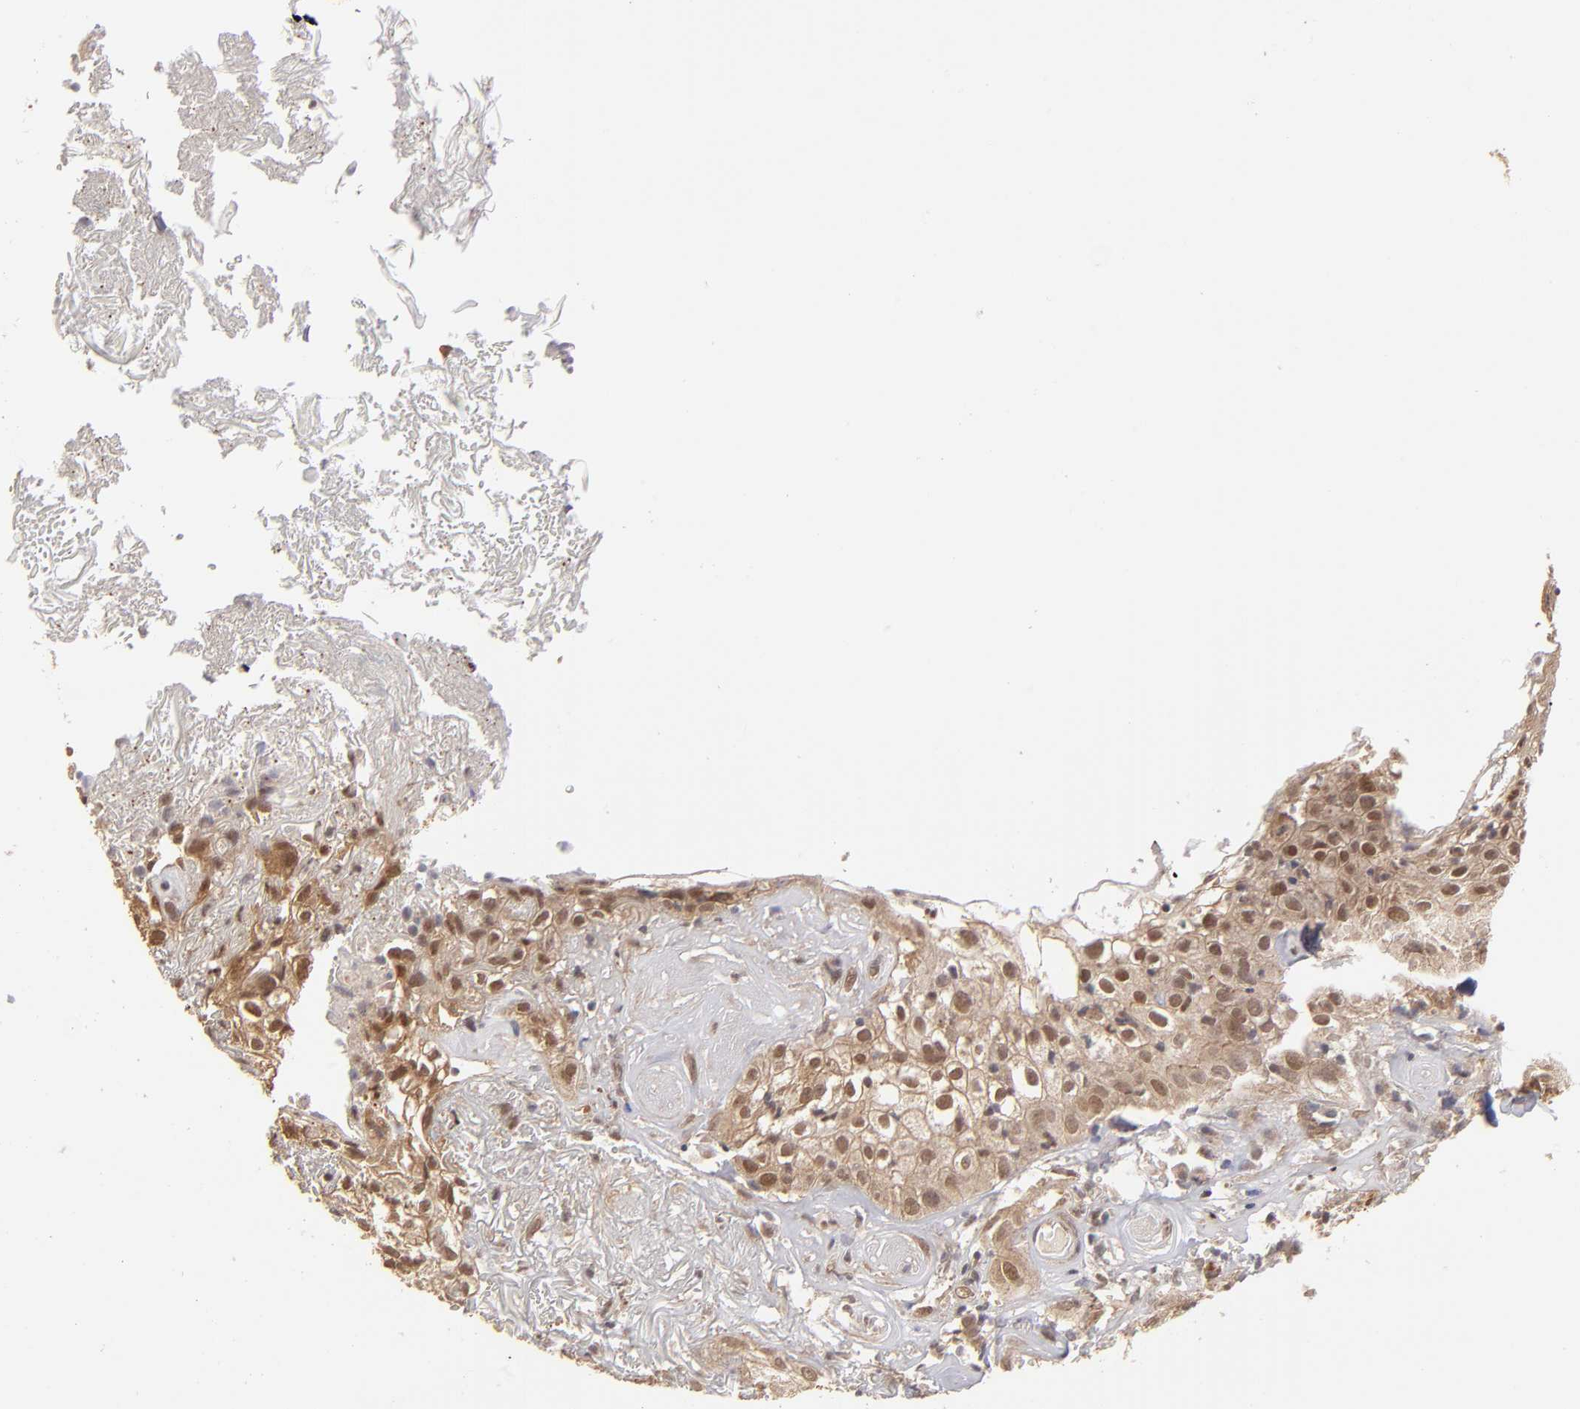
{"staining": {"intensity": "moderate", "quantity": ">75%", "location": "cytoplasmic/membranous,nuclear"}, "tissue": "skin cancer", "cell_type": "Tumor cells", "image_type": "cancer", "snomed": [{"axis": "morphology", "description": "Squamous cell carcinoma, NOS"}, {"axis": "topography", "description": "Skin"}], "caption": "An IHC photomicrograph of tumor tissue is shown. Protein staining in brown labels moderate cytoplasmic/membranous and nuclear positivity in skin cancer within tumor cells.", "gene": "NFE2", "patient": {"sex": "male", "age": 65}}